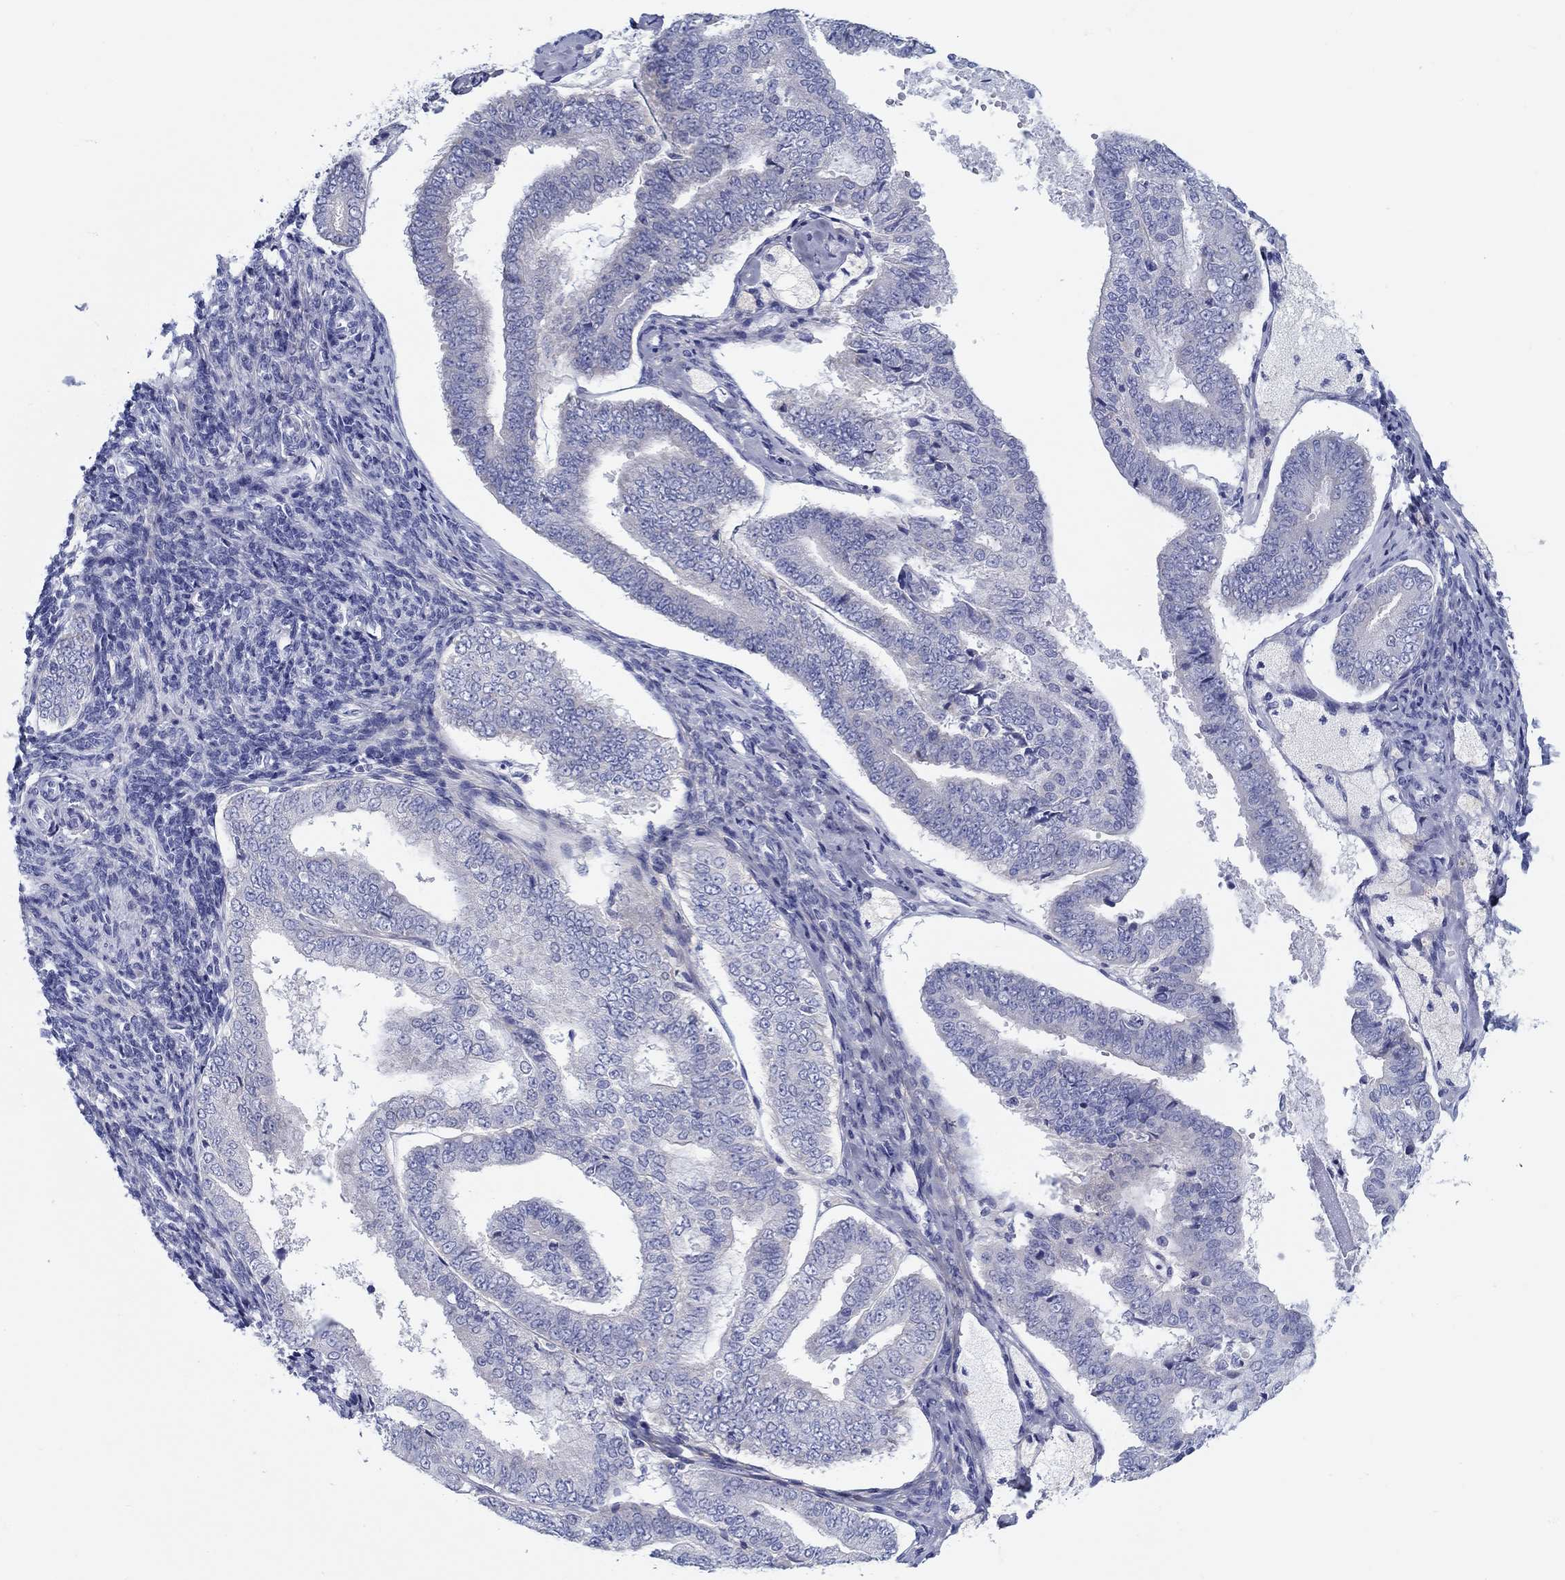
{"staining": {"intensity": "negative", "quantity": "none", "location": "none"}, "tissue": "endometrial cancer", "cell_type": "Tumor cells", "image_type": "cancer", "snomed": [{"axis": "morphology", "description": "Adenocarcinoma, NOS"}, {"axis": "topography", "description": "Endometrium"}], "caption": "An IHC image of endometrial cancer (adenocarcinoma) is shown. There is no staining in tumor cells of endometrial cancer (adenocarcinoma).", "gene": "HAPLN4", "patient": {"sex": "female", "age": 63}}